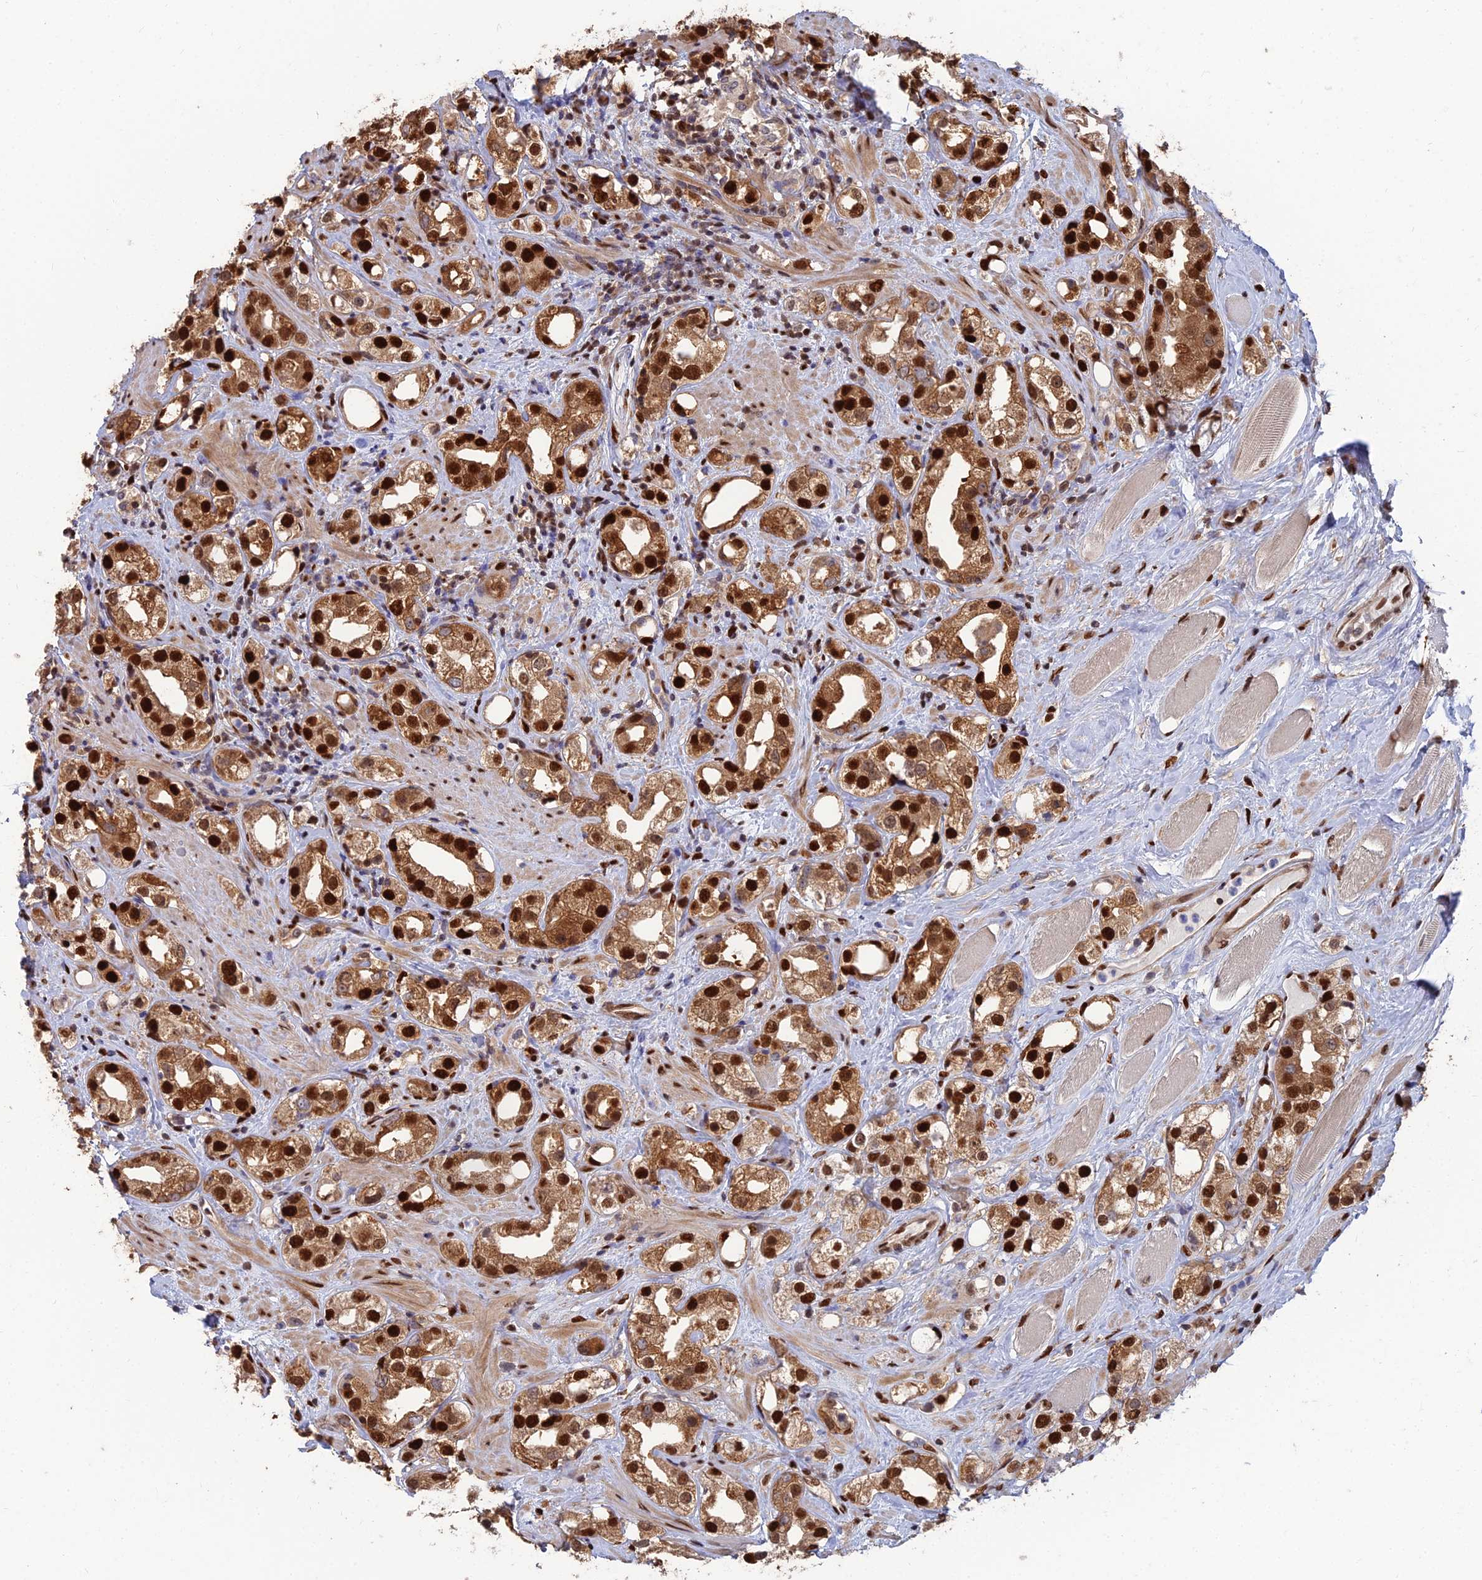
{"staining": {"intensity": "strong", "quantity": ">75%", "location": "cytoplasmic/membranous,nuclear"}, "tissue": "prostate cancer", "cell_type": "Tumor cells", "image_type": "cancer", "snomed": [{"axis": "morphology", "description": "Adenocarcinoma, NOS"}, {"axis": "topography", "description": "Prostate"}], "caption": "Prostate adenocarcinoma tissue demonstrates strong cytoplasmic/membranous and nuclear positivity in approximately >75% of tumor cells", "gene": "DNPEP", "patient": {"sex": "male", "age": 79}}